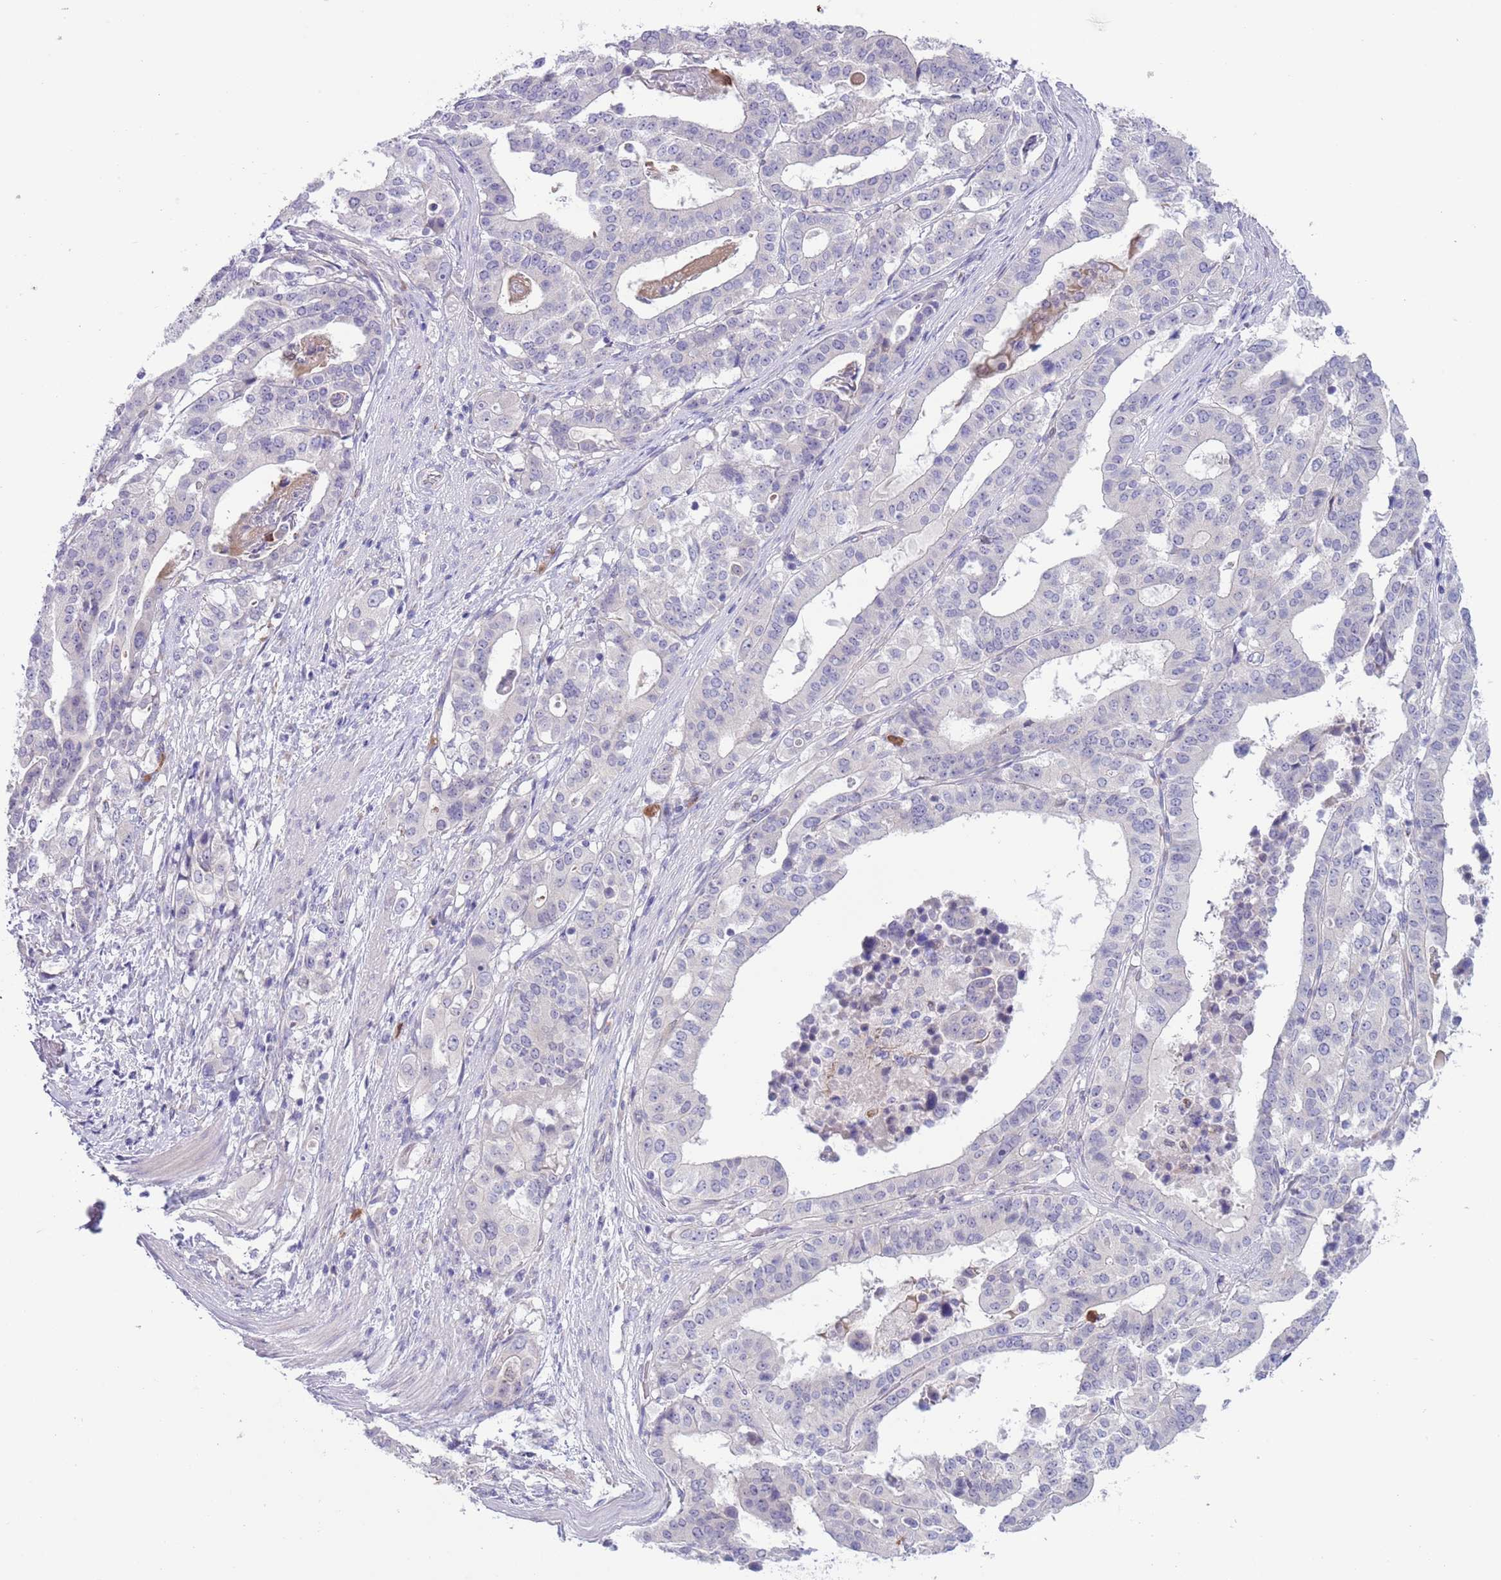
{"staining": {"intensity": "negative", "quantity": "none", "location": "none"}, "tissue": "stomach cancer", "cell_type": "Tumor cells", "image_type": "cancer", "snomed": [{"axis": "morphology", "description": "Adenocarcinoma, NOS"}, {"axis": "topography", "description": "Stomach"}], "caption": "Tumor cells show no significant protein staining in stomach adenocarcinoma. (Immunohistochemistry (ihc), brightfield microscopy, high magnification).", "gene": "ZFP2", "patient": {"sex": "male", "age": 48}}